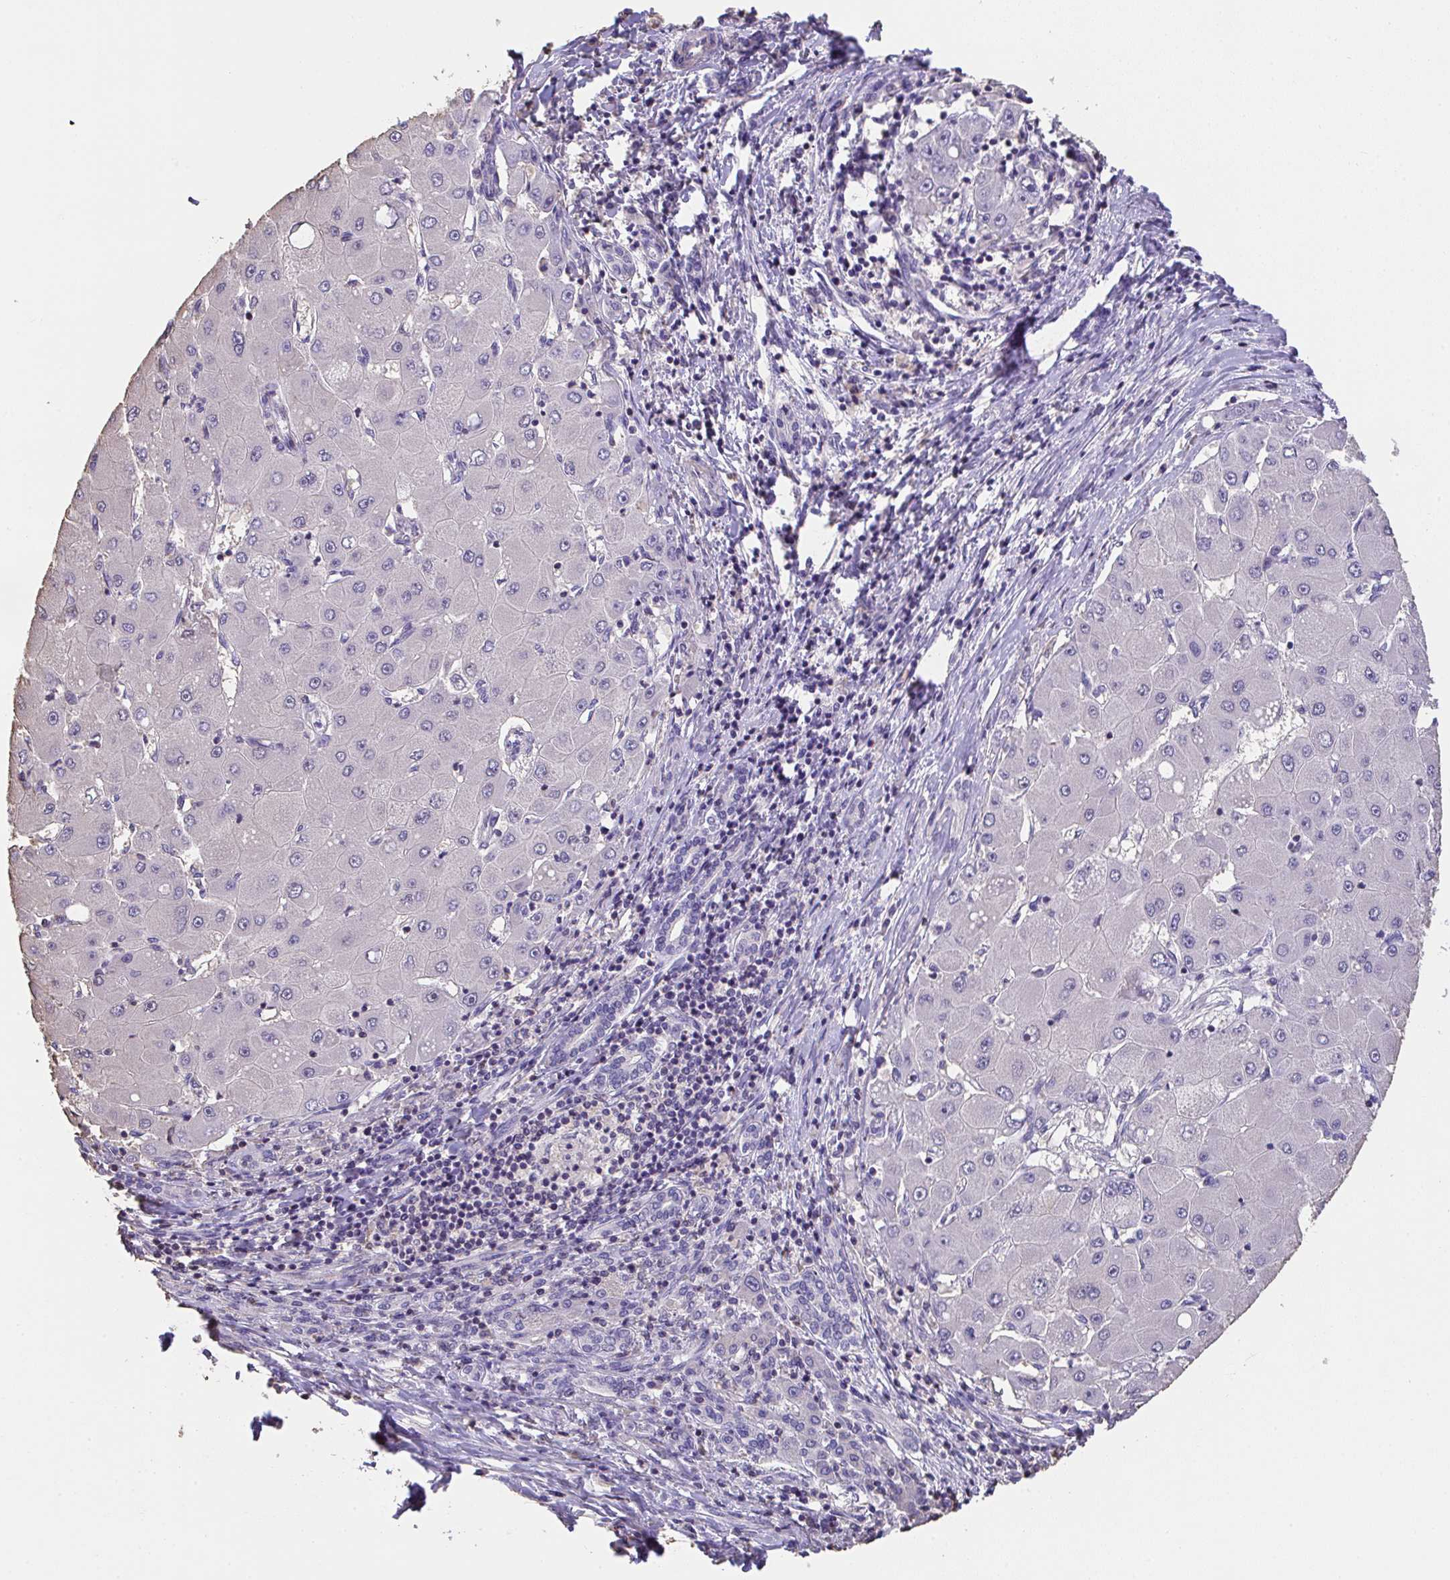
{"staining": {"intensity": "negative", "quantity": "none", "location": "none"}, "tissue": "liver cancer", "cell_type": "Tumor cells", "image_type": "cancer", "snomed": [{"axis": "morphology", "description": "Carcinoma, Hepatocellular, NOS"}, {"axis": "topography", "description": "Liver"}], "caption": "This image is of liver cancer (hepatocellular carcinoma) stained with IHC to label a protein in brown with the nuclei are counter-stained blue. There is no positivity in tumor cells. The staining was performed using DAB (3,3'-diaminobenzidine) to visualize the protein expression in brown, while the nuclei were stained in blue with hematoxylin (Magnification: 20x).", "gene": "IL23R", "patient": {"sex": "male", "age": 40}}